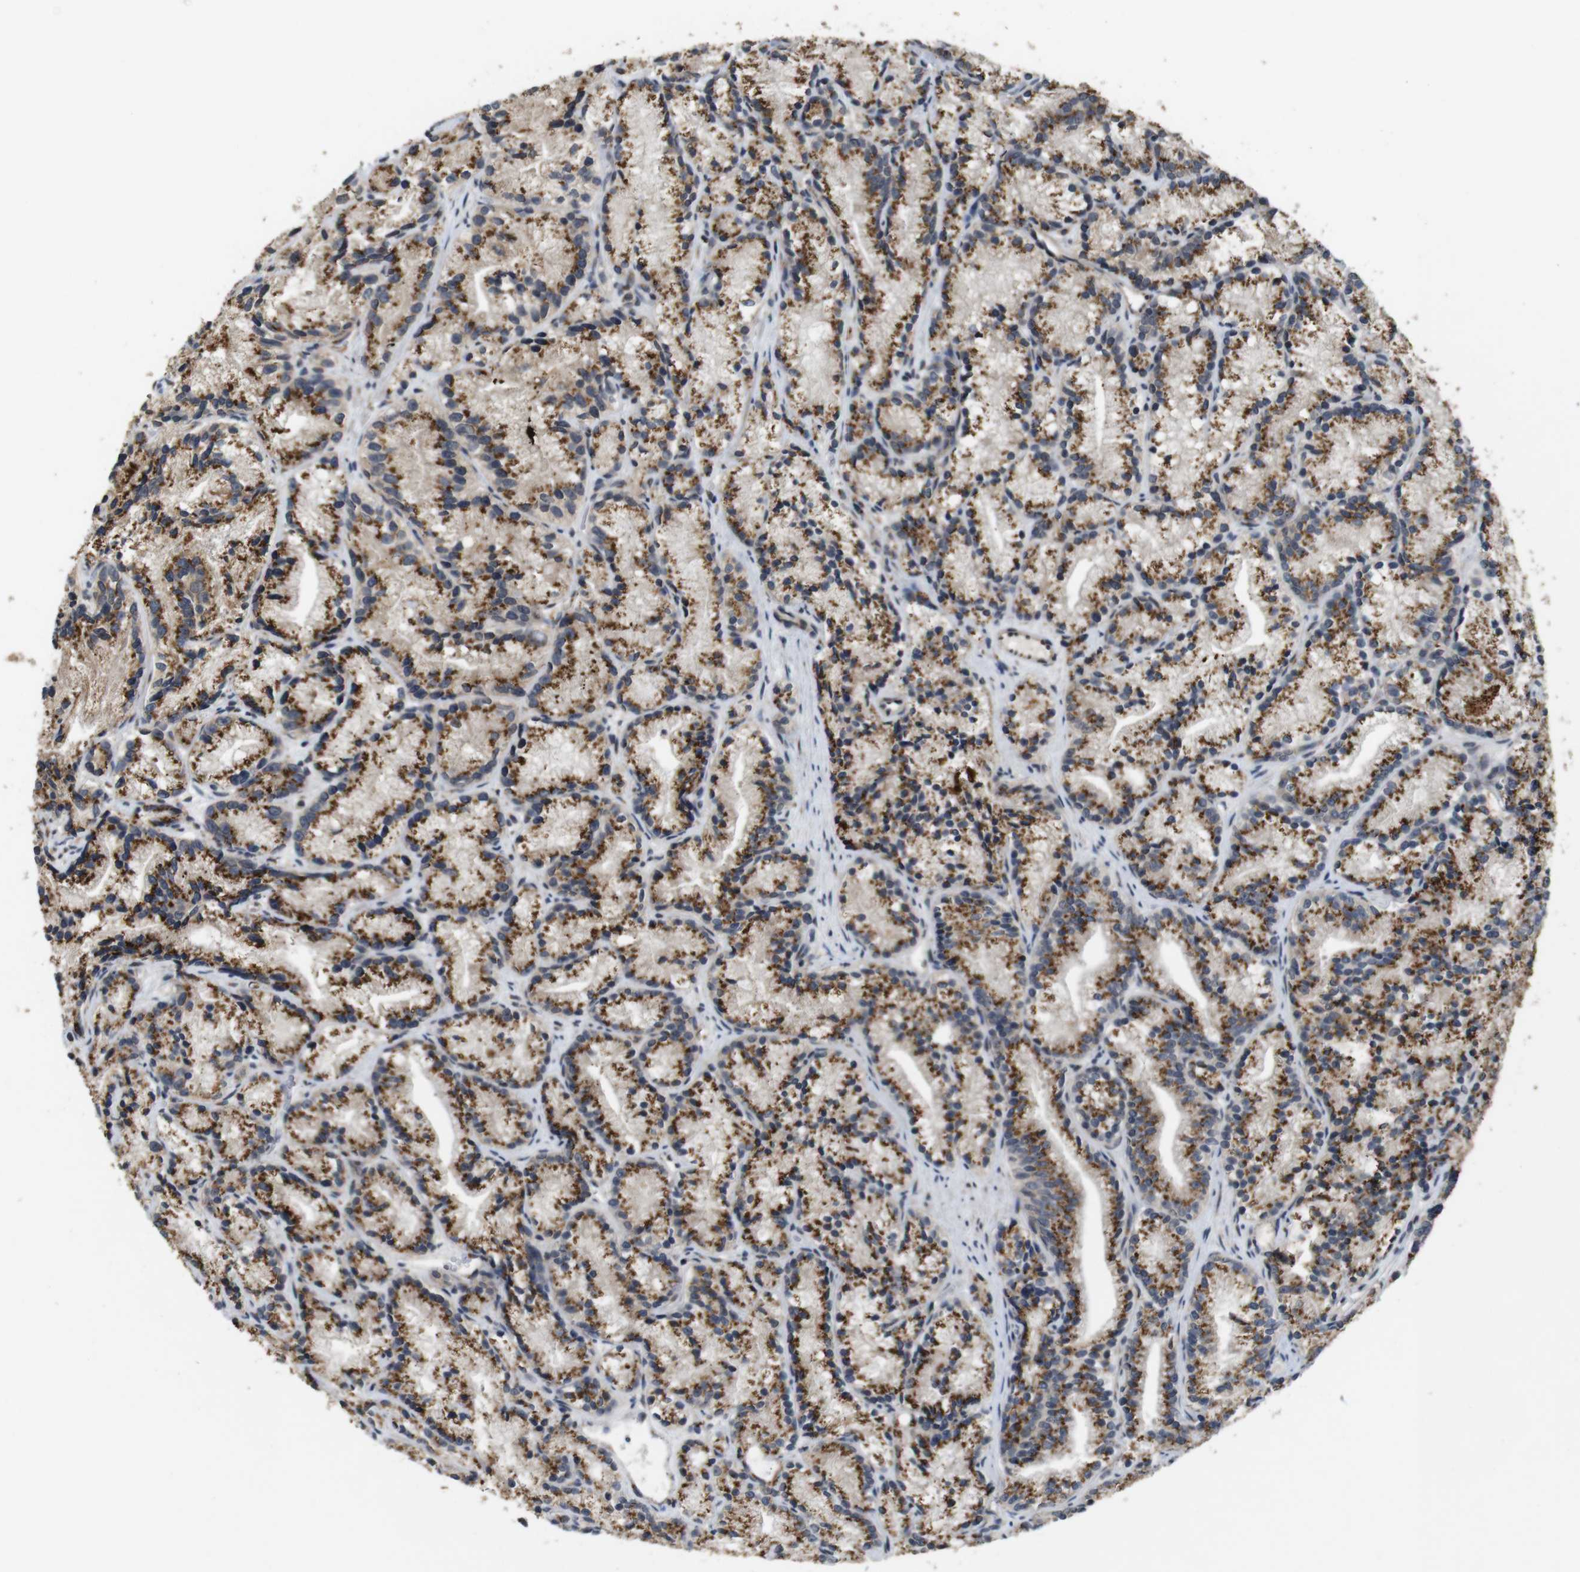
{"staining": {"intensity": "moderate", "quantity": ">75%", "location": "cytoplasmic/membranous"}, "tissue": "prostate cancer", "cell_type": "Tumor cells", "image_type": "cancer", "snomed": [{"axis": "morphology", "description": "Adenocarcinoma, Low grade"}, {"axis": "topography", "description": "Prostate"}], "caption": "A histopathology image showing moderate cytoplasmic/membranous positivity in approximately >75% of tumor cells in prostate low-grade adenocarcinoma, as visualized by brown immunohistochemical staining.", "gene": "EFCAB14", "patient": {"sex": "male", "age": 89}}